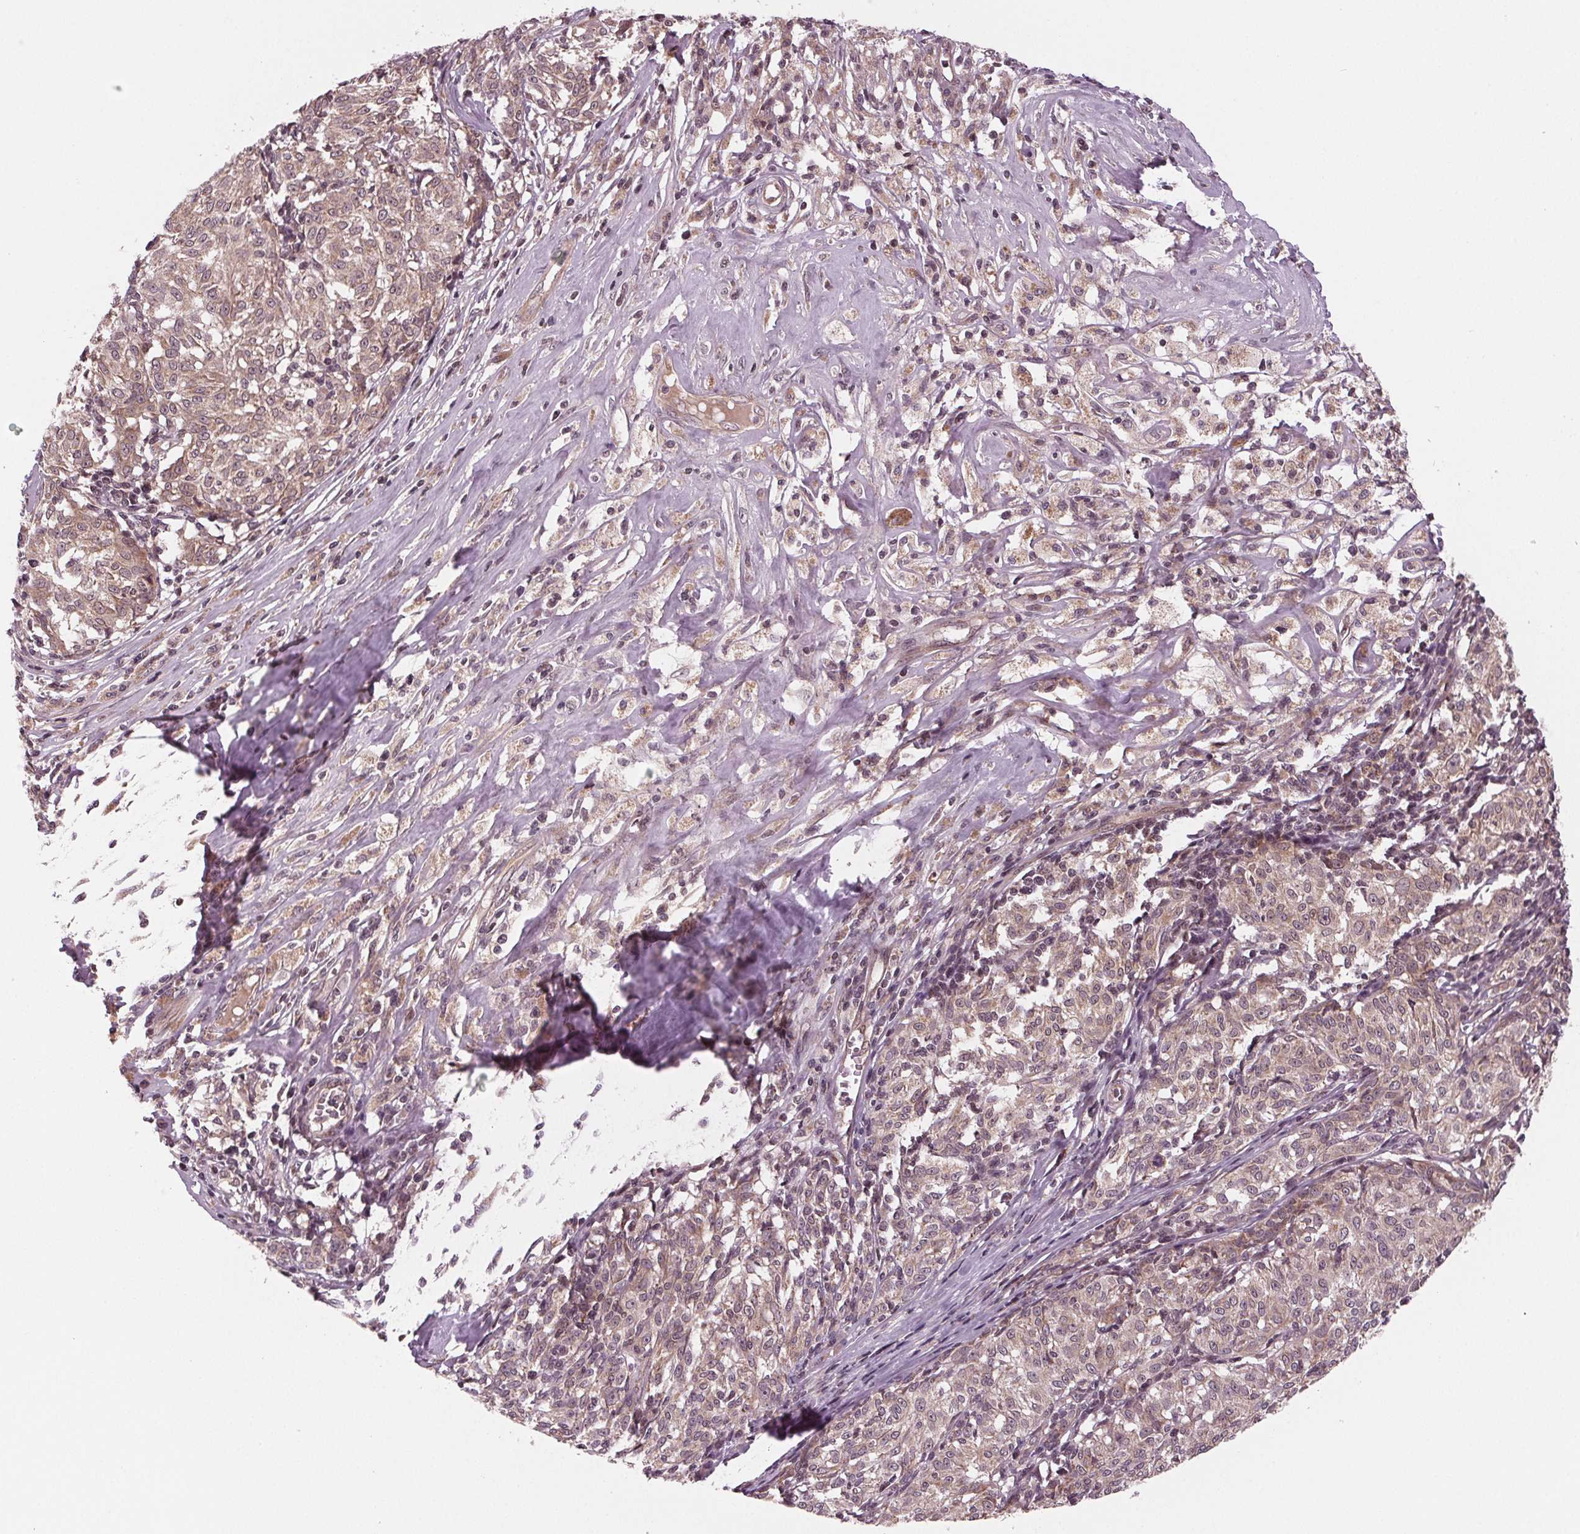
{"staining": {"intensity": "weak", "quantity": "25%-75%", "location": "cytoplasmic/membranous"}, "tissue": "melanoma", "cell_type": "Tumor cells", "image_type": "cancer", "snomed": [{"axis": "morphology", "description": "Malignant melanoma, NOS"}, {"axis": "topography", "description": "Skin"}], "caption": "Immunohistochemistry (IHC) staining of melanoma, which displays low levels of weak cytoplasmic/membranous expression in about 25%-75% of tumor cells indicating weak cytoplasmic/membranous protein expression. The staining was performed using DAB (3,3'-diaminobenzidine) (brown) for protein detection and nuclei were counterstained in hematoxylin (blue).", "gene": "STAT3", "patient": {"sex": "female", "age": 72}}